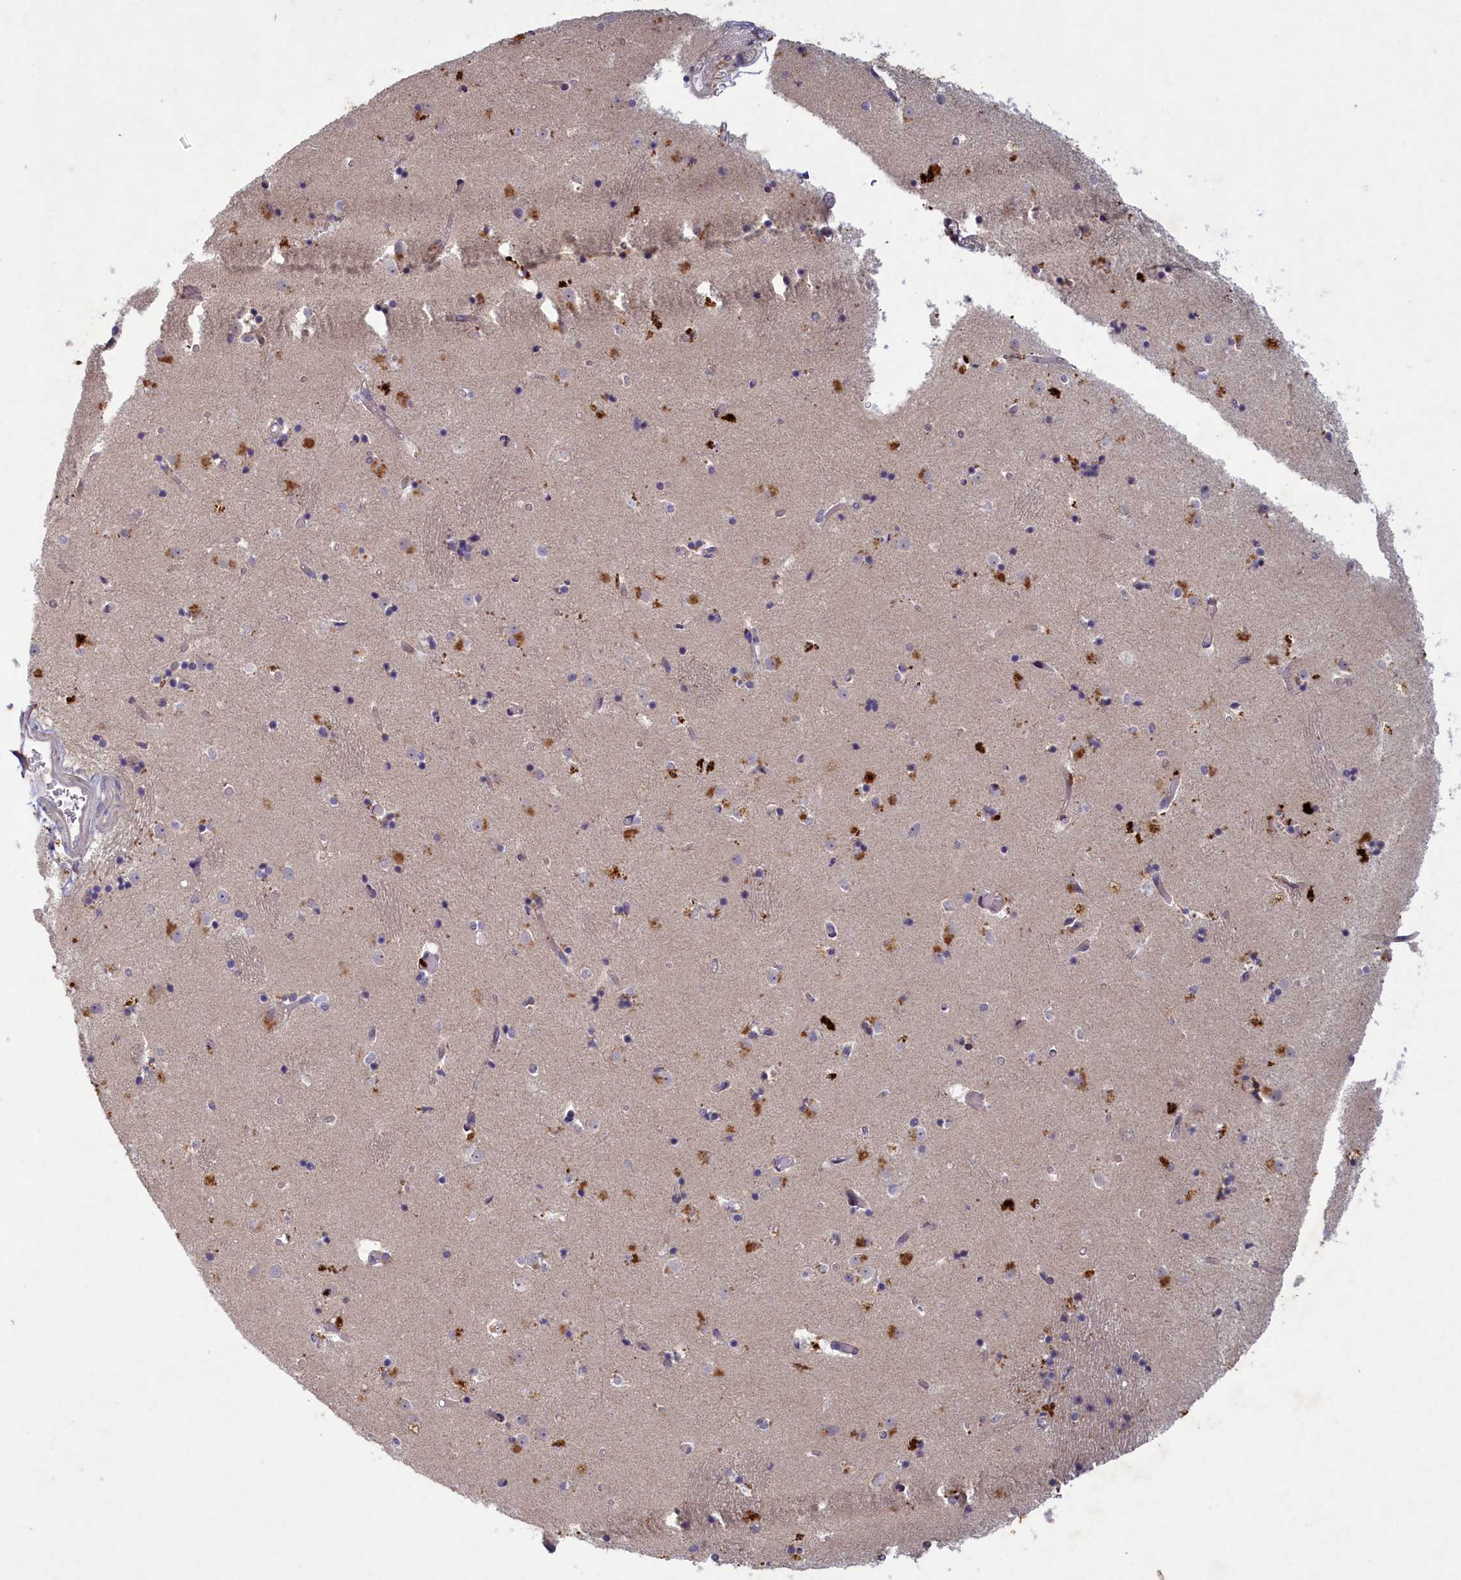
{"staining": {"intensity": "negative", "quantity": "none", "location": "none"}, "tissue": "caudate", "cell_type": "Glial cells", "image_type": "normal", "snomed": [{"axis": "morphology", "description": "Normal tissue, NOS"}, {"axis": "topography", "description": "Lateral ventricle wall"}], "caption": "Immunohistochemical staining of normal human caudate displays no significant expression in glial cells.", "gene": "PLEKHG6", "patient": {"sex": "female", "age": 52}}